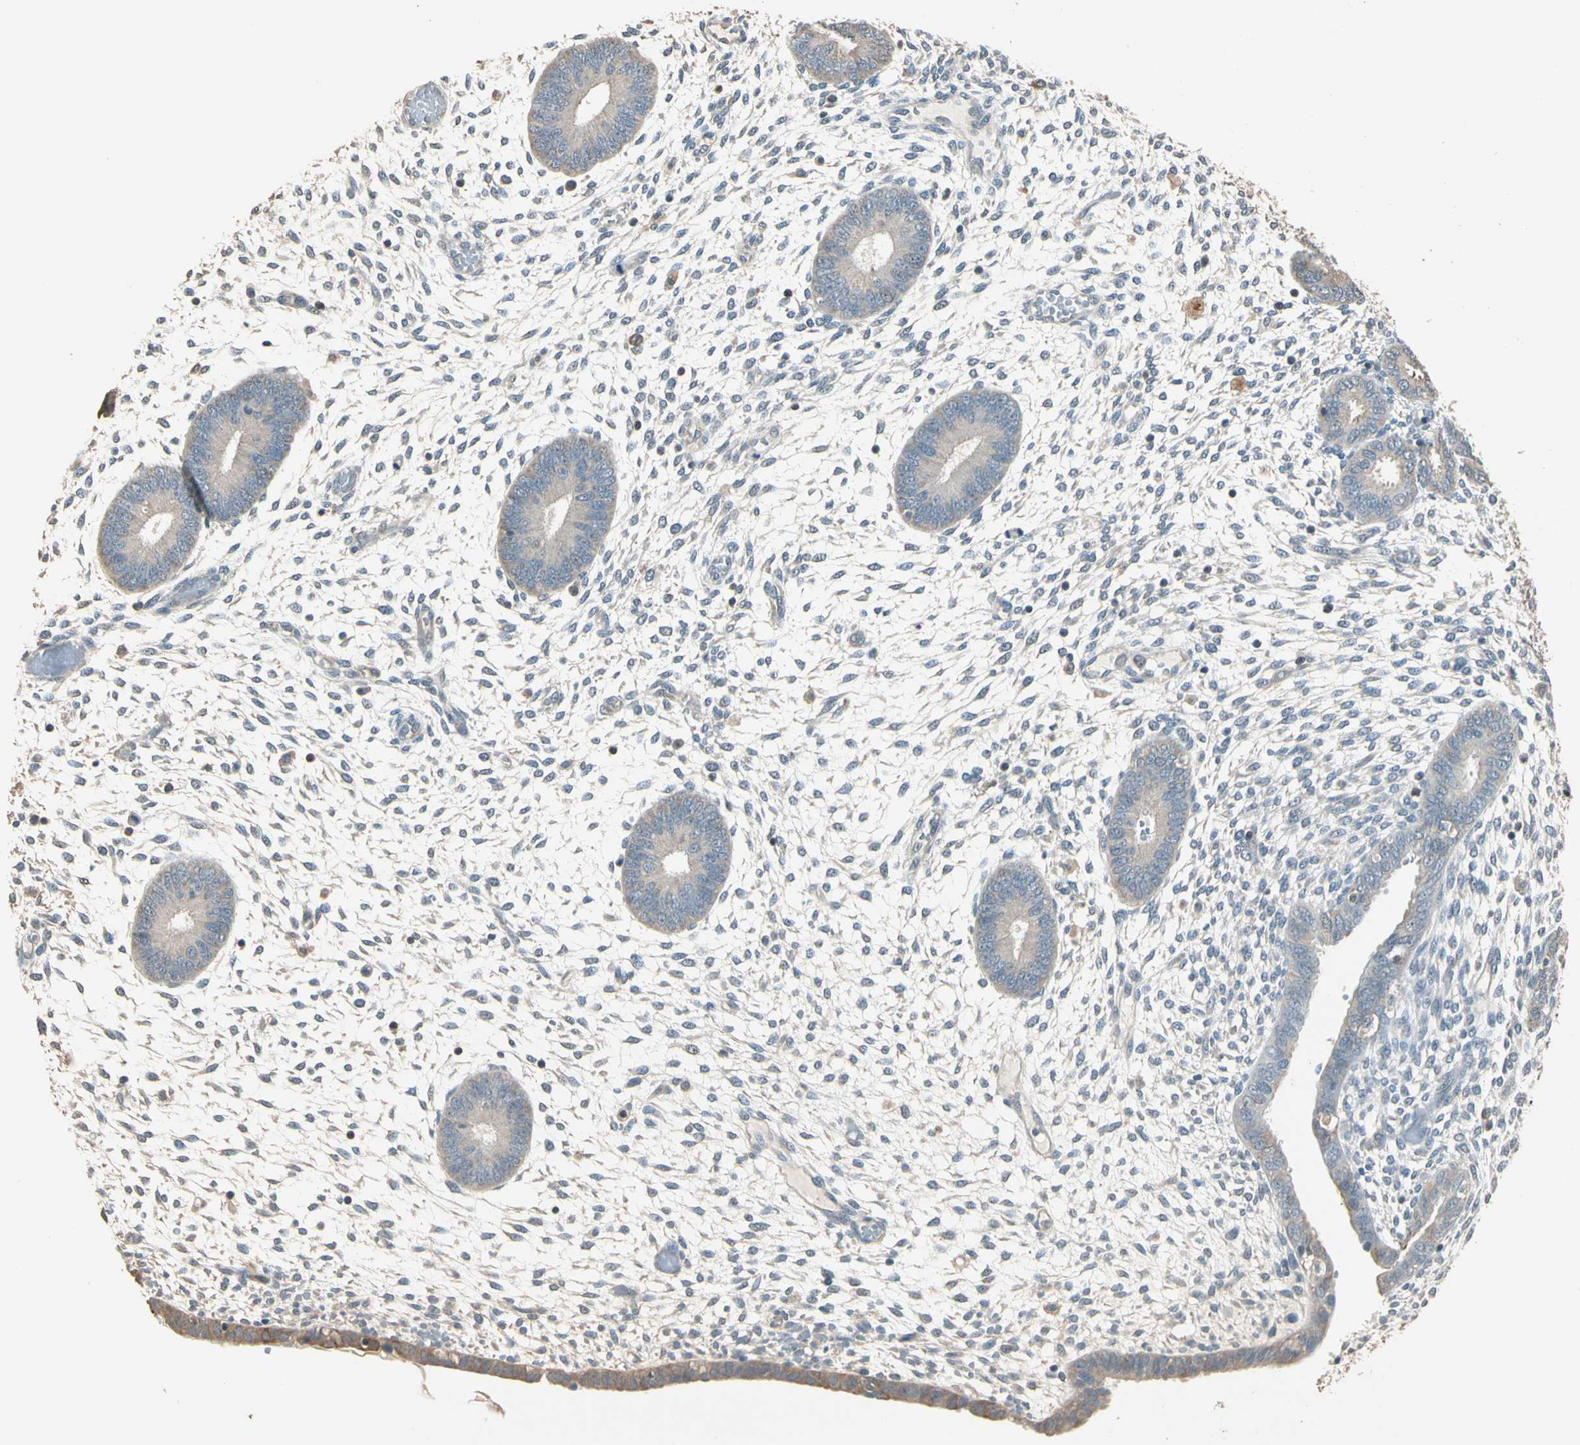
{"staining": {"intensity": "weak", "quantity": "<25%", "location": "cytoplasmic/membranous"}, "tissue": "endometrium", "cell_type": "Cells in endometrial stroma", "image_type": "normal", "snomed": [{"axis": "morphology", "description": "Normal tissue, NOS"}, {"axis": "topography", "description": "Endometrium"}], "caption": "This is an IHC image of normal human endometrium. There is no staining in cells in endometrial stroma.", "gene": "MAP3K7", "patient": {"sex": "female", "age": 42}}